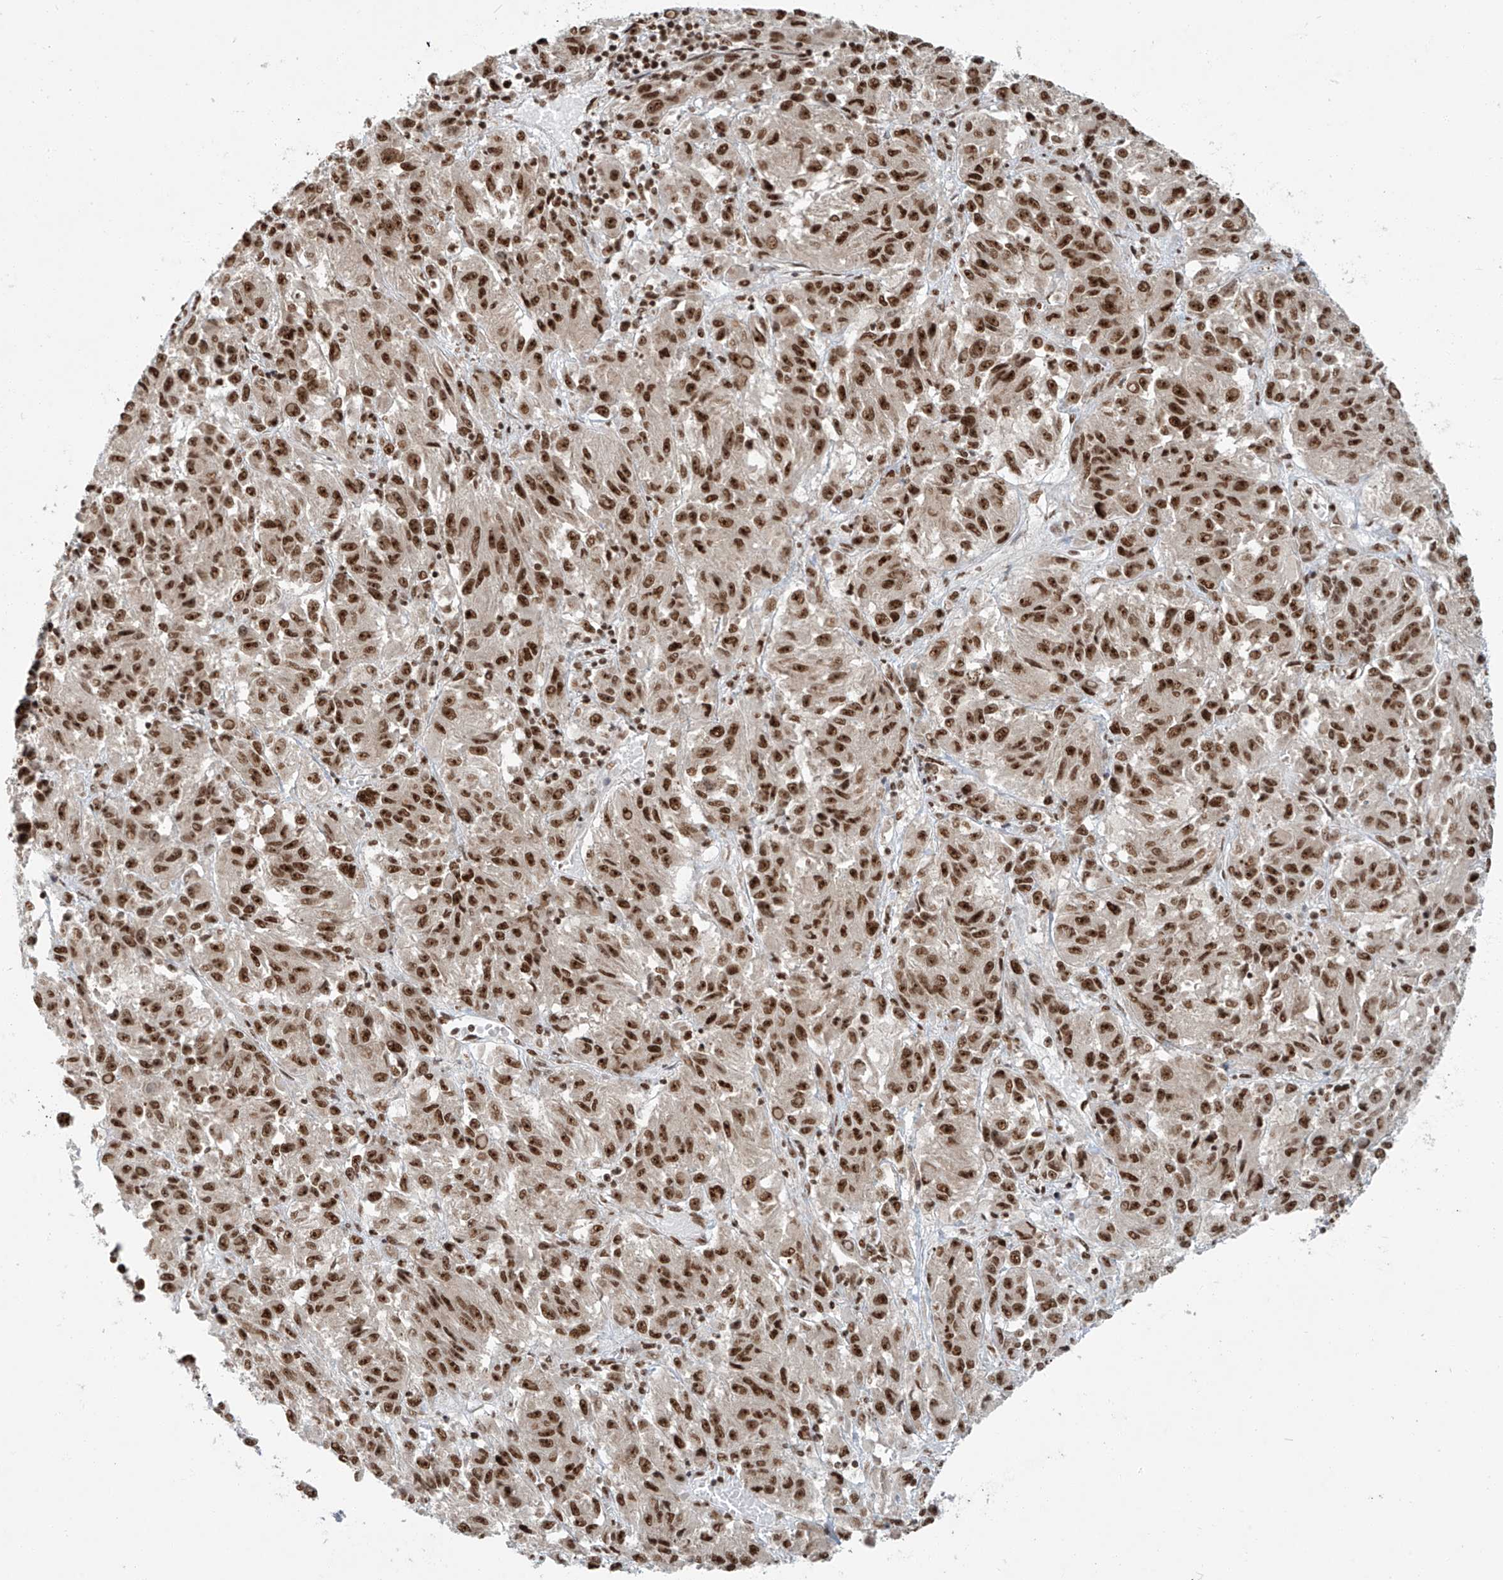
{"staining": {"intensity": "strong", "quantity": ">75%", "location": "nuclear"}, "tissue": "melanoma", "cell_type": "Tumor cells", "image_type": "cancer", "snomed": [{"axis": "morphology", "description": "Malignant melanoma, Metastatic site"}, {"axis": "topography", "description": "Lung"}], "caption": "Immunohistochemical staining of melanoma shows high levels of strong nuclear staining in approximately >75% of tumor cells.", "gene": "FAM193B", "patient": {"sex": "male", "age": 64}}